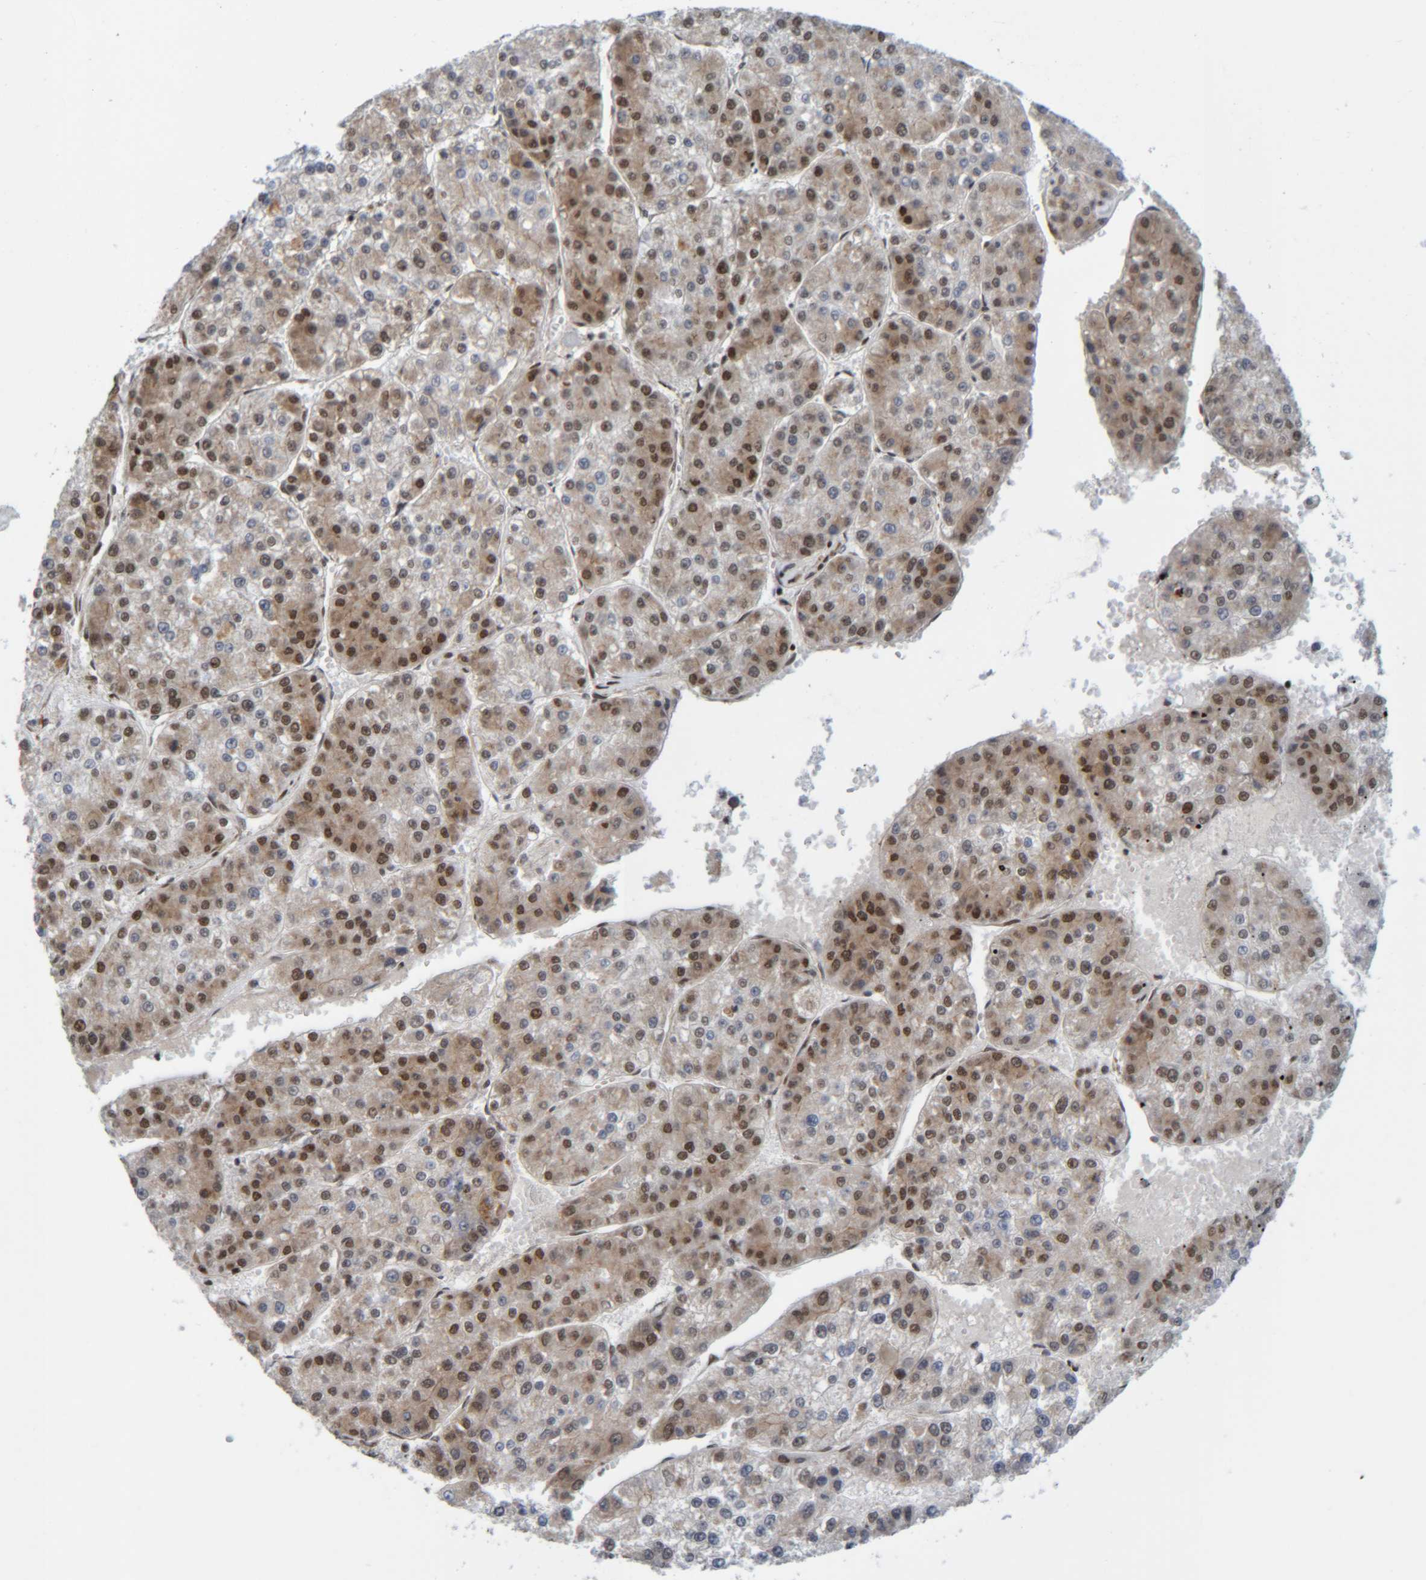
{"staining": {"intensity": "moderate", "quantity": "25%-75%", "location": "nuclear"}, "tissue": "liver cancer", "cell_type": "Tumor cells", "image_type": "cancer", "snomed": [{"axis": "morphology", "description": "Carcinoma, Hepatocellular, NOS"}, {"axis": "topography", "description": "Liver"}], "caption": "Hepatocellular carcinoma (liver) stained with a brown dye reveals moderate nuclear positive positivity in about 25%-75% of tumor cells.", "gene": "CCDC57", "patient": {"sex": "female", "age": 73}}